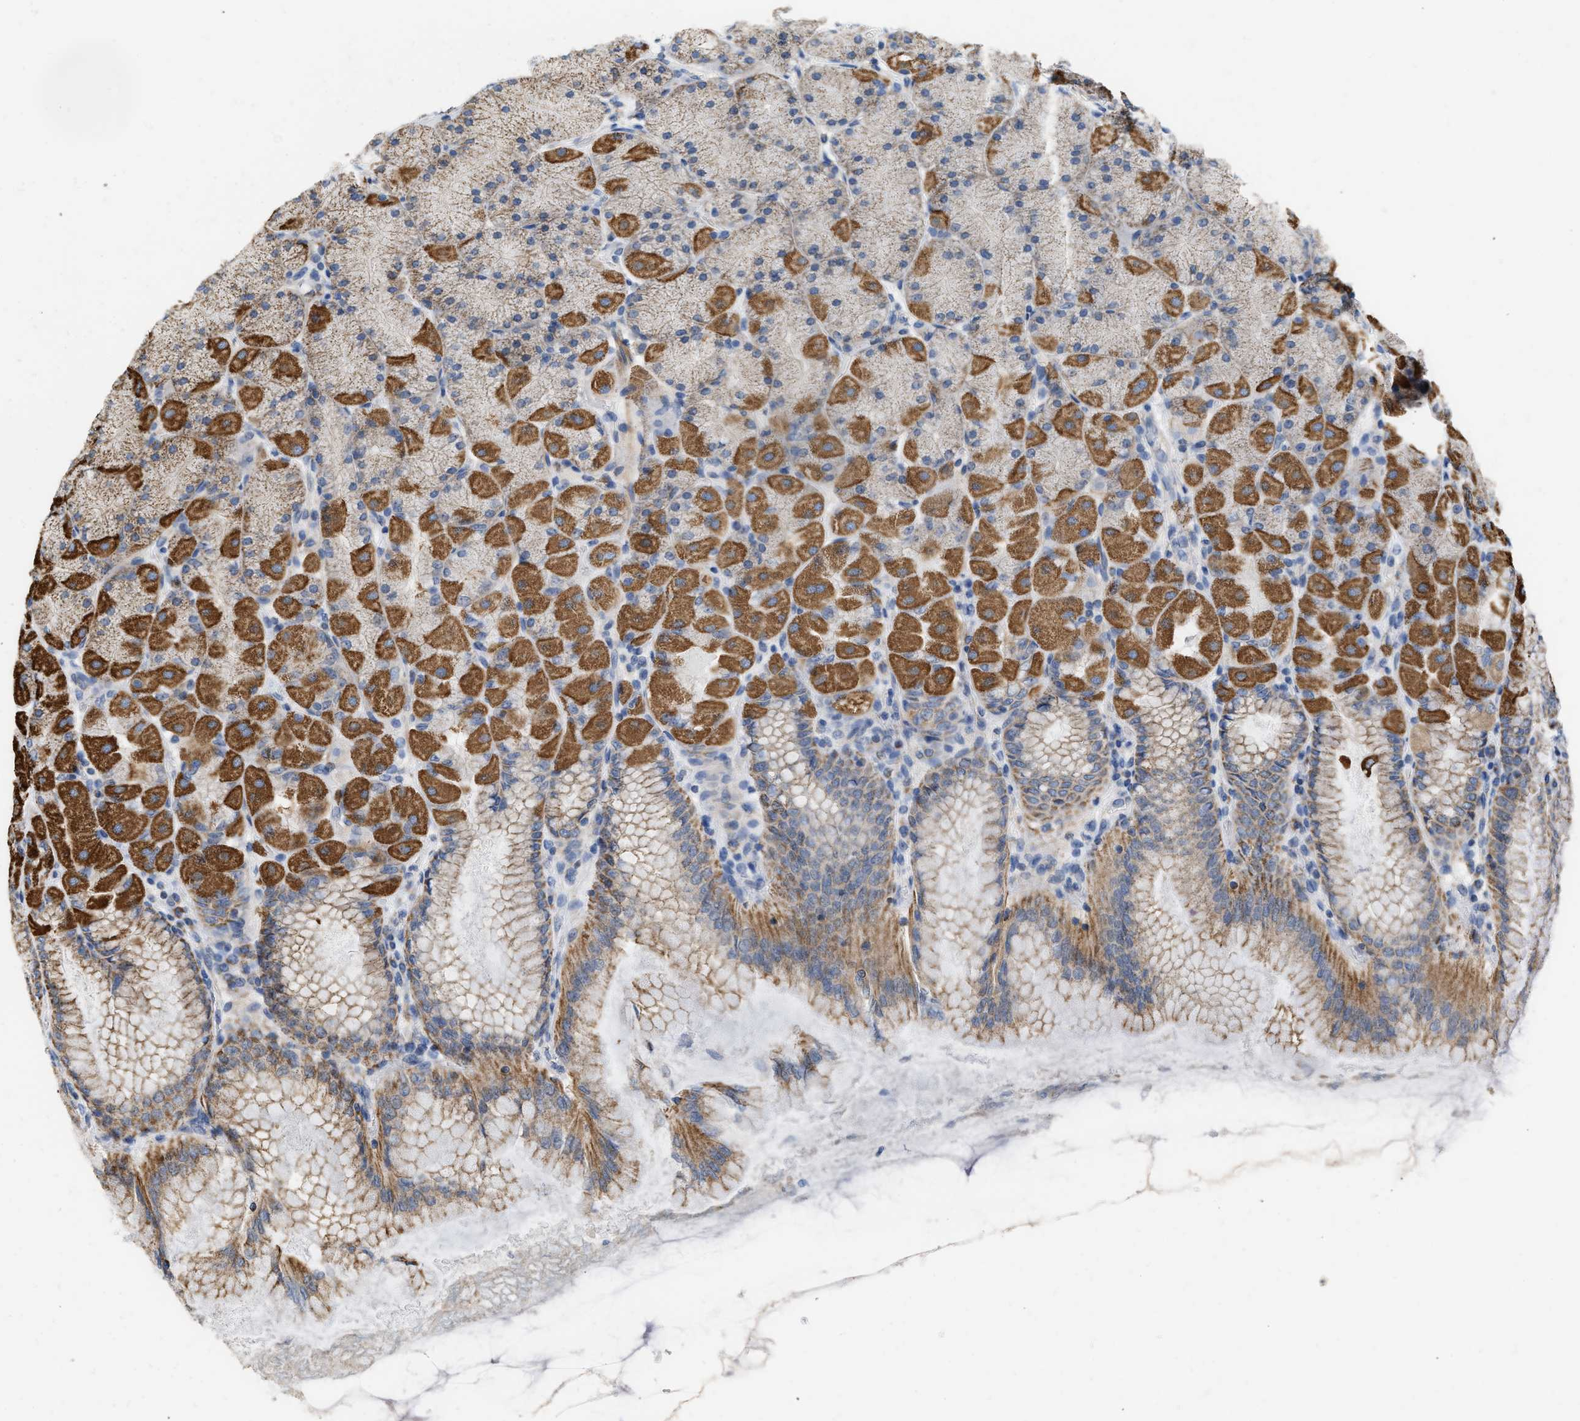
{"staining": {"intensity": "strong", "quantity": "25%-75%", "location": "cytoplasmic/membranous"}, "tissue": "stomach", "cell_type": "Glandular cells", "image_type": "normal", "snomed": [{"axis": "morphology", "description": "Normal tissue, NOS"}, {"axis": "topography", "description": "Stomach, upper"}], "caption": "Strong cytoplasmic/membranous staining is seen in approximately 25%-75% of glandular cells in benign stomach.", "gene": "GRB10", "patient": {"sex": "female", "age": 56}}